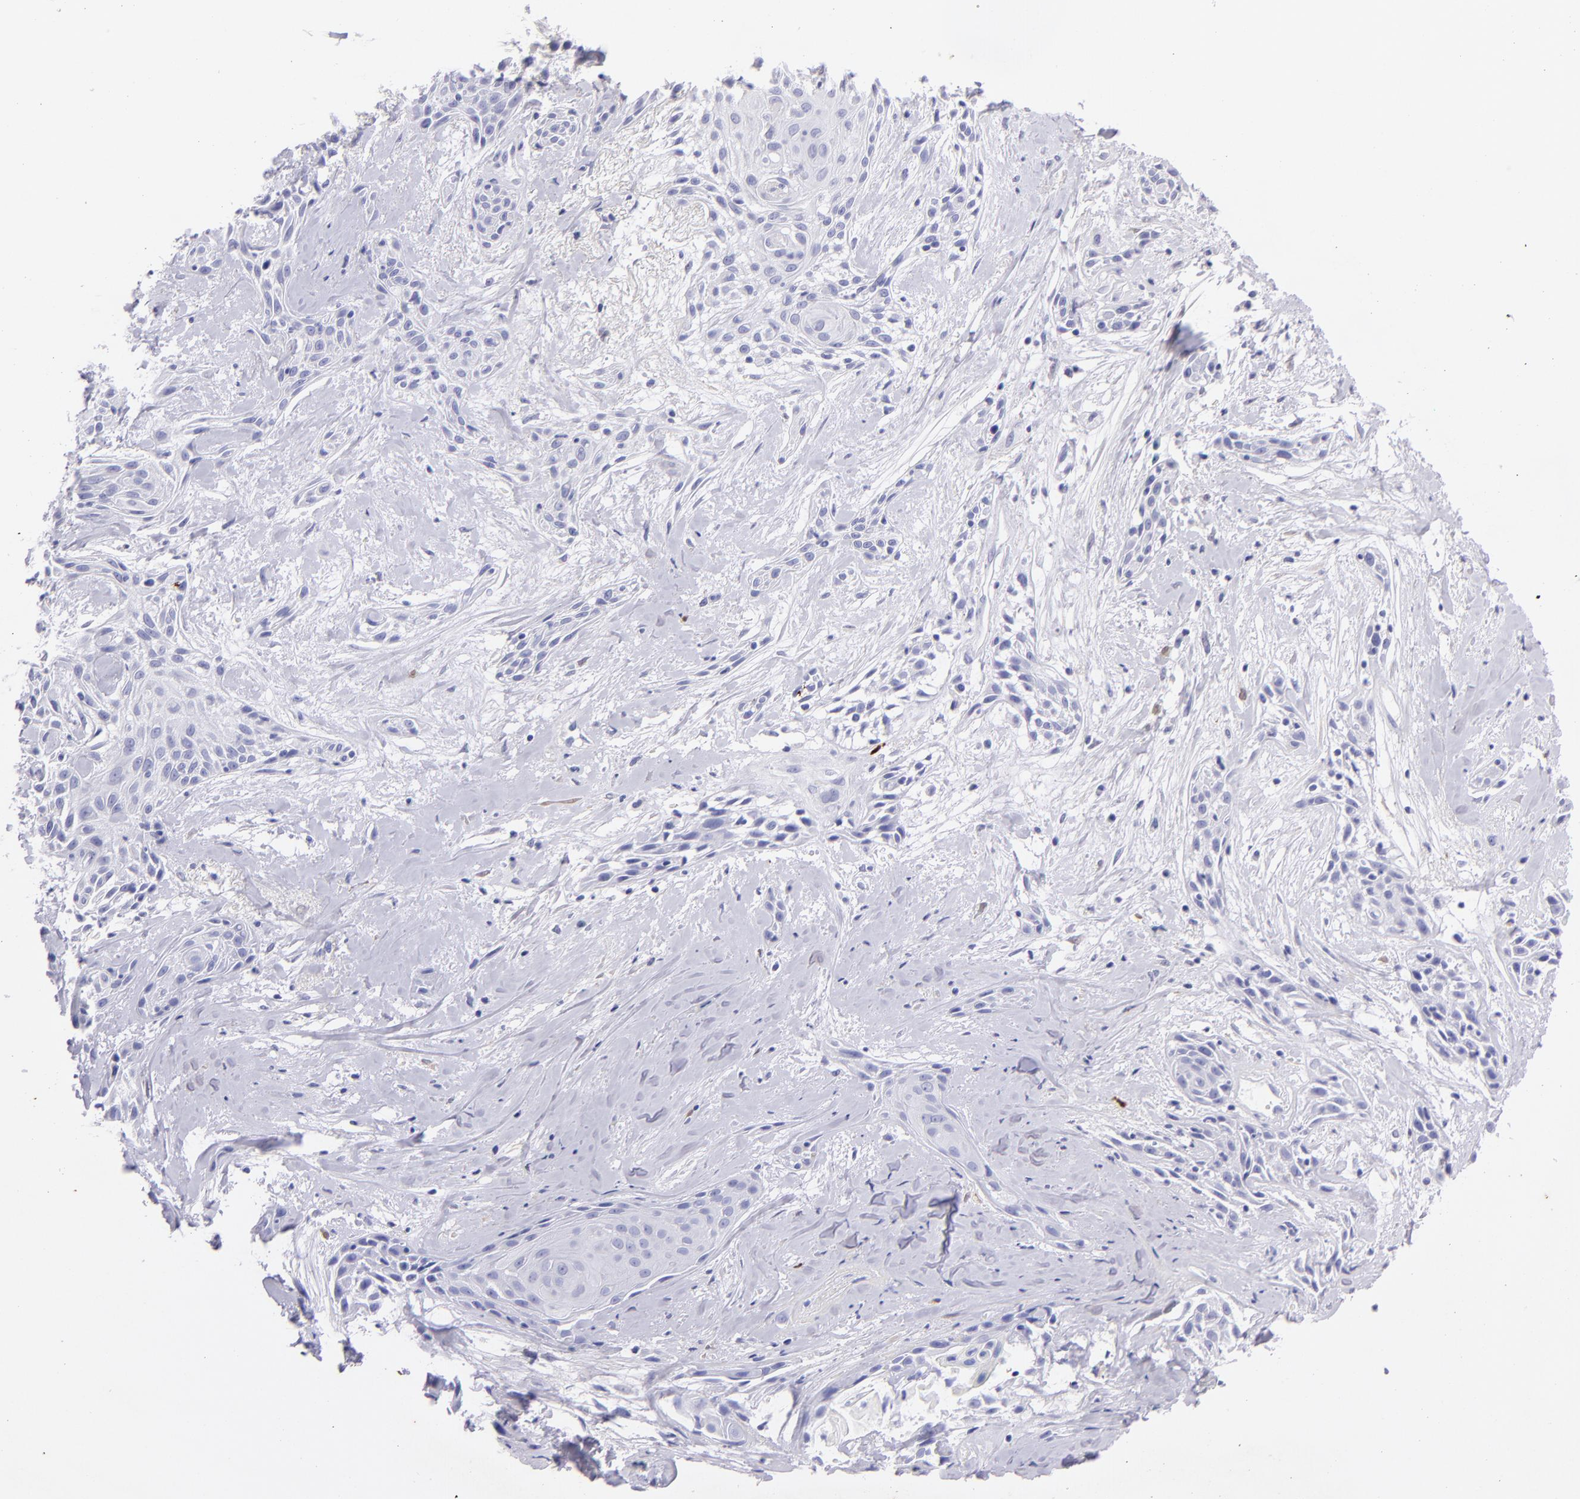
{"staining": {"intensity": "negative", "quantity": "none", "location": "none"}, "tissue": "skin cancer", "cell_type": "Tumor cells", "image_type": "cancer", "snomed": [{"axis": "morphology", "description": "Squamous cell carcinoma, NOS"}, {"axis": "topography", "description": "Skin"}, {"axis": "topography", "description": "Anal"}], "caption": "Immunohistochemistry photomicrograph of human skin squamous cell carcinoma stained for a protein (brown), which demonstrates no staining in tumor cells.", "gene": "UCHL1", "patient": {"sex": "male", "age": 64}}